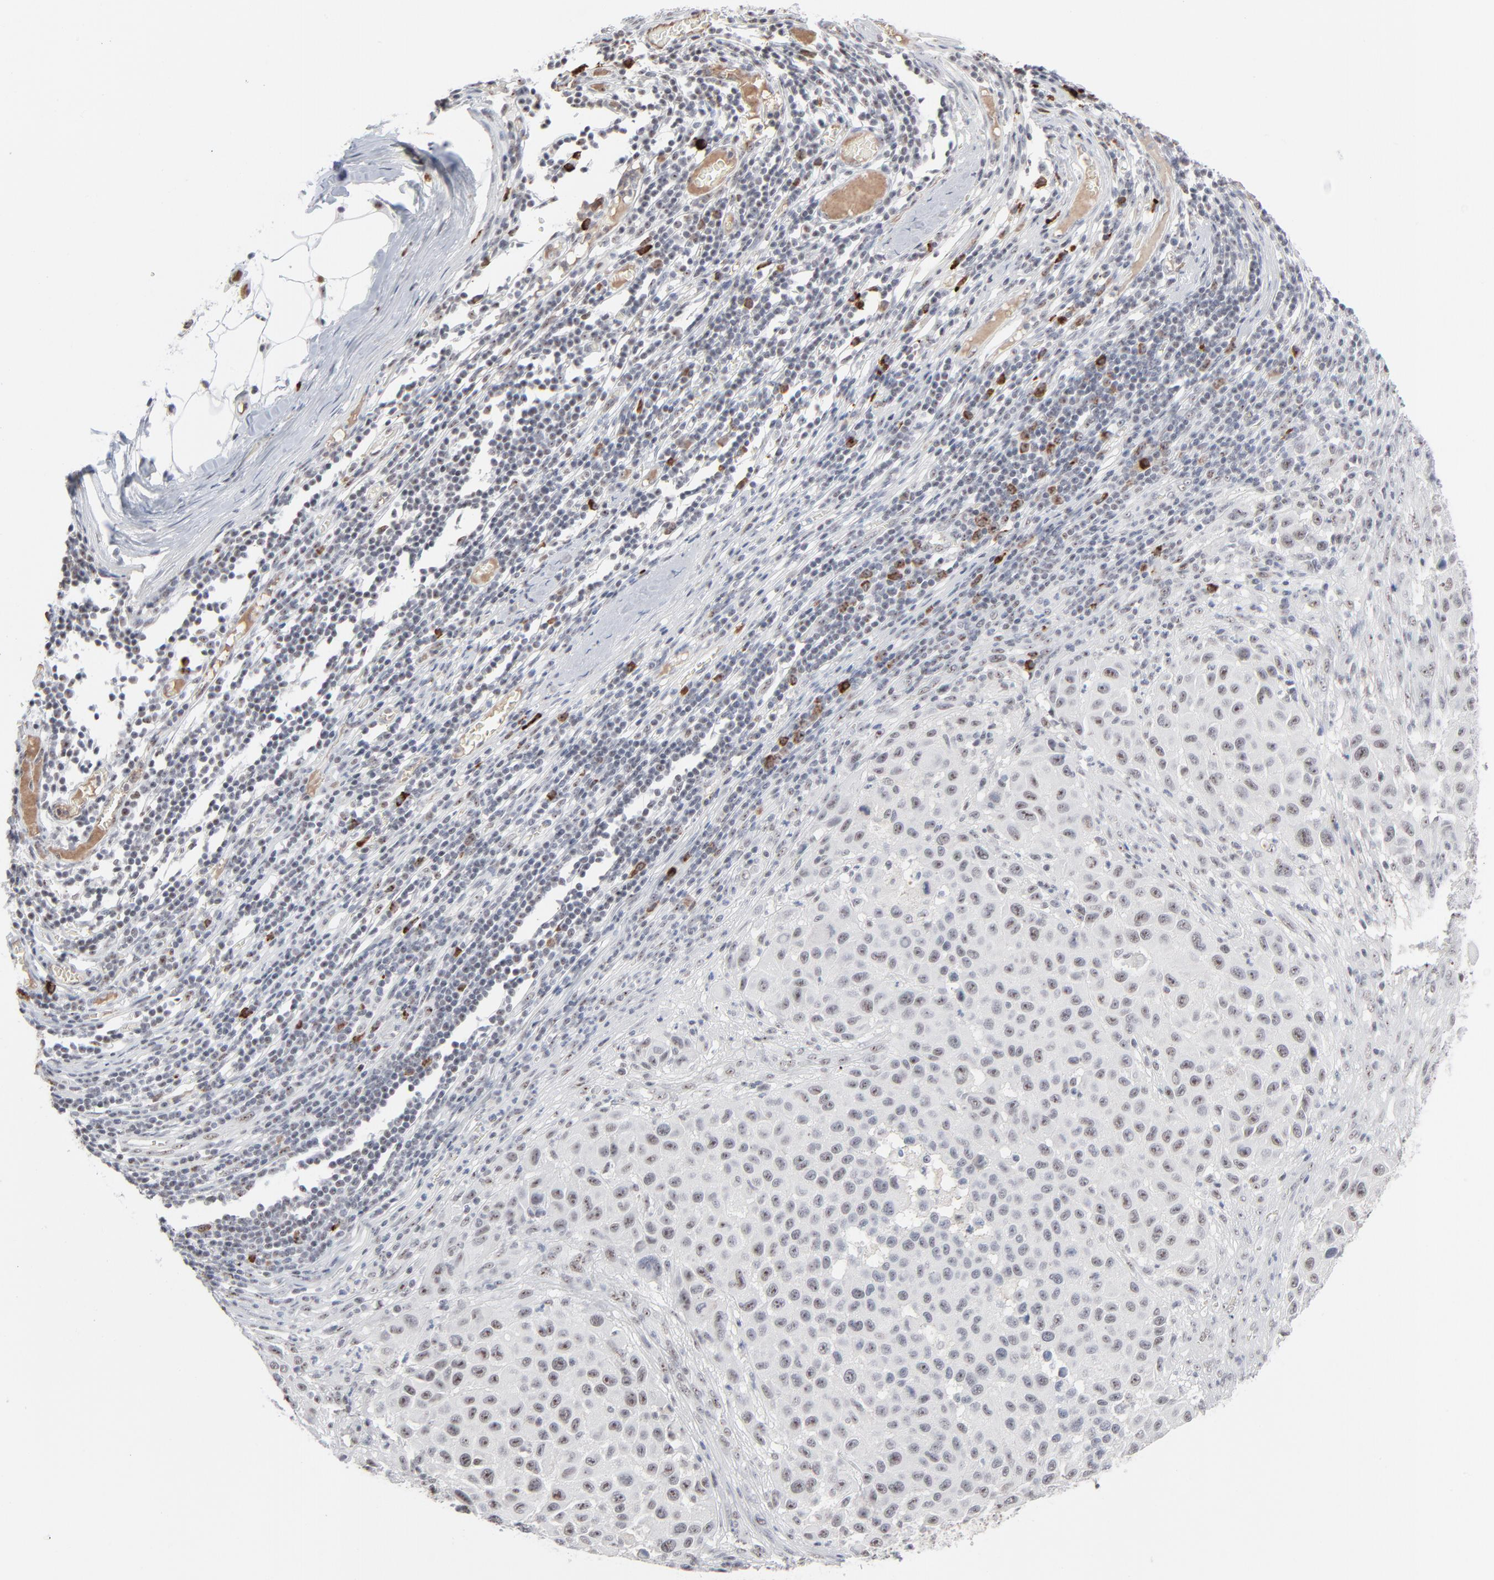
{"staining": {"intensity": "weak", "quantity": "<25%", "location": "nuclear"}, "tissue": "melanoma", "cell_type": "Tumor cells", "image_type": "cancer", "snomed": [{"axis": "morphology", "description": "Malignant melanoma, Metastatic site"}, {"axis": "topography", "description": "Lymph node"}], "caption": "A high-resolution image shows immunohistochemistry staining of malignant melanoma (metastatic site), which displays no significant staining in tumor cells.", "gene": "MPHOSPH6", "patient": {"sex": "male", "age": 61}}